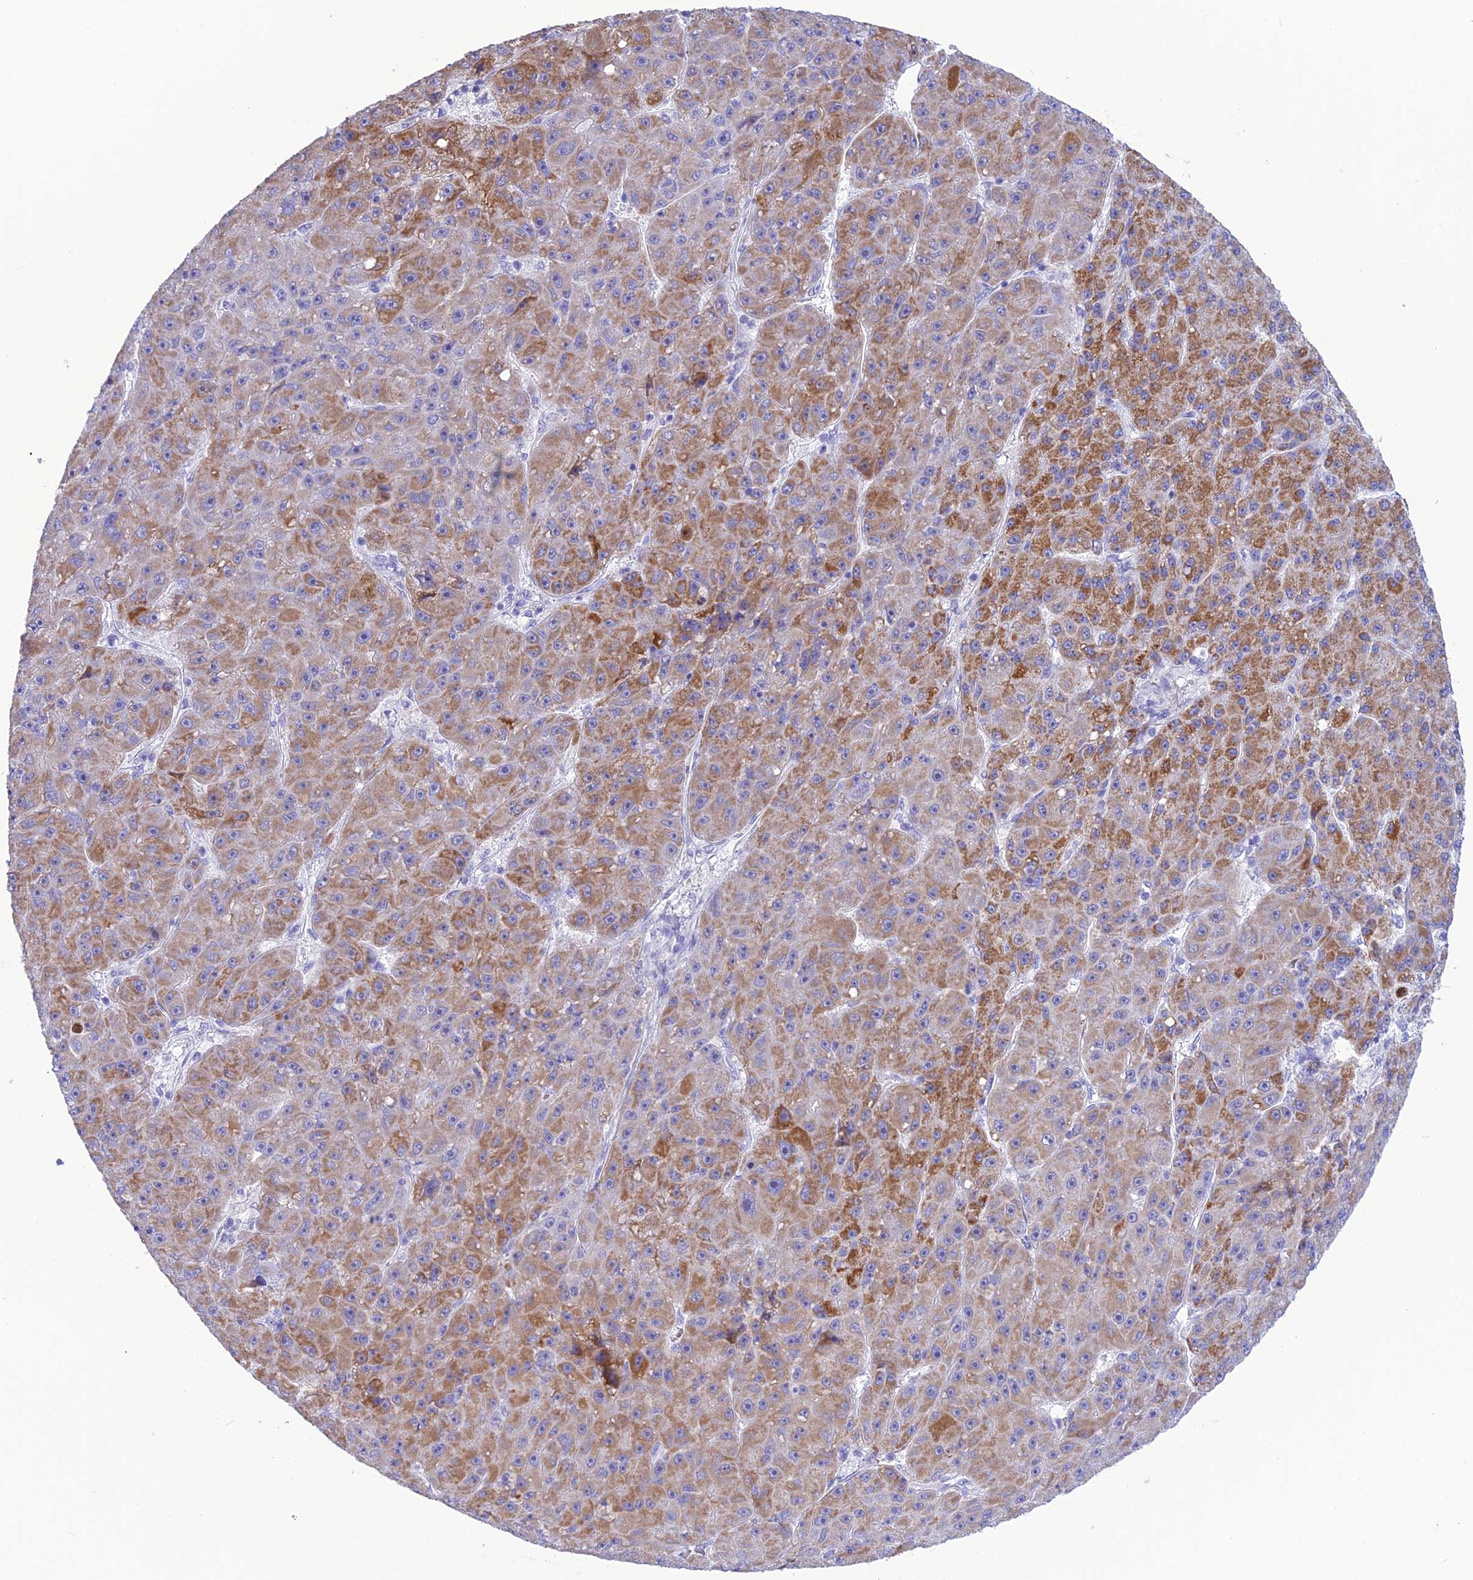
{"staining": {"intensity": "moderate", "quantity": "25%-75%", "location": "cytoplasmic/membranous"}, "tissue": "liver cancer", "cell_type": "Tumor cells", "image_type": "cancer", "snomed": [{"axis": "morphology", "description": "Carcinoma, Hepatocellular, NOS"}, {"axis": "topography", "description": "Liver"}], "caption": "Human liver cancer (hepatocellular carcinoma) stained with a brown dye shows moderate cytoplasmic/membranous positive expression in about 25%-75% of tumor cells.", "gene": "GLYATL1", "patient": {"sex": "male", "age": 67}}